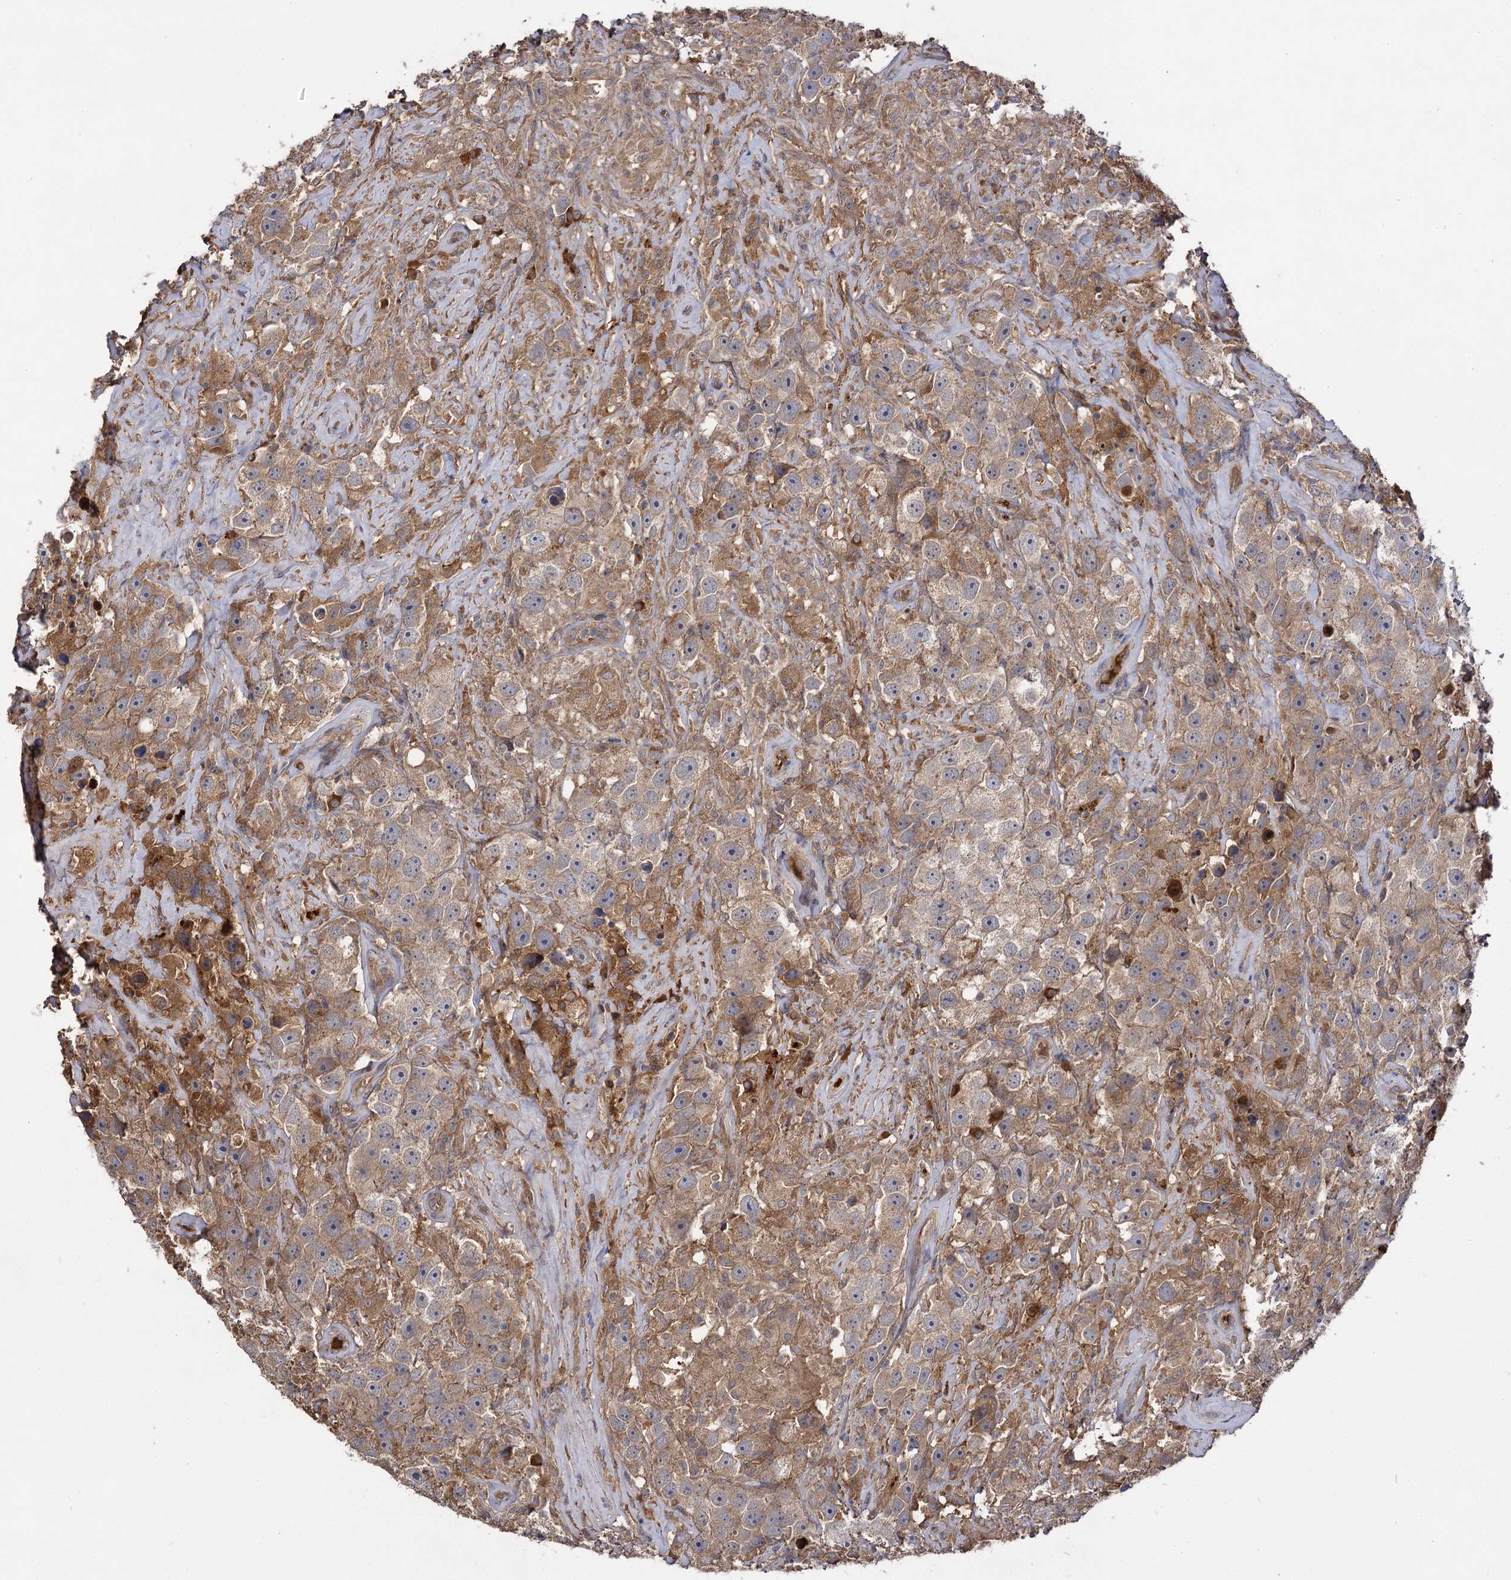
{"staining": {"intensity": "weak", "quantity": ">75%", "location": "cytoplasmic/membranous"}, "tissue": "testis cancer", "cell_type": "Tumor cells", "image_type": "cancer", "snomed": [{"axis": "morphology", "description": "Seminoma, NOS"}, {"axis": "topography", "description": "Testis"}], "caption": "Weak cytoplasmic/membranous protein expression is seen in approximately >75% of tumor cells in seminoma (testis).", "gene": "USP50", "patient": {"sex": "male", "age": 49}}